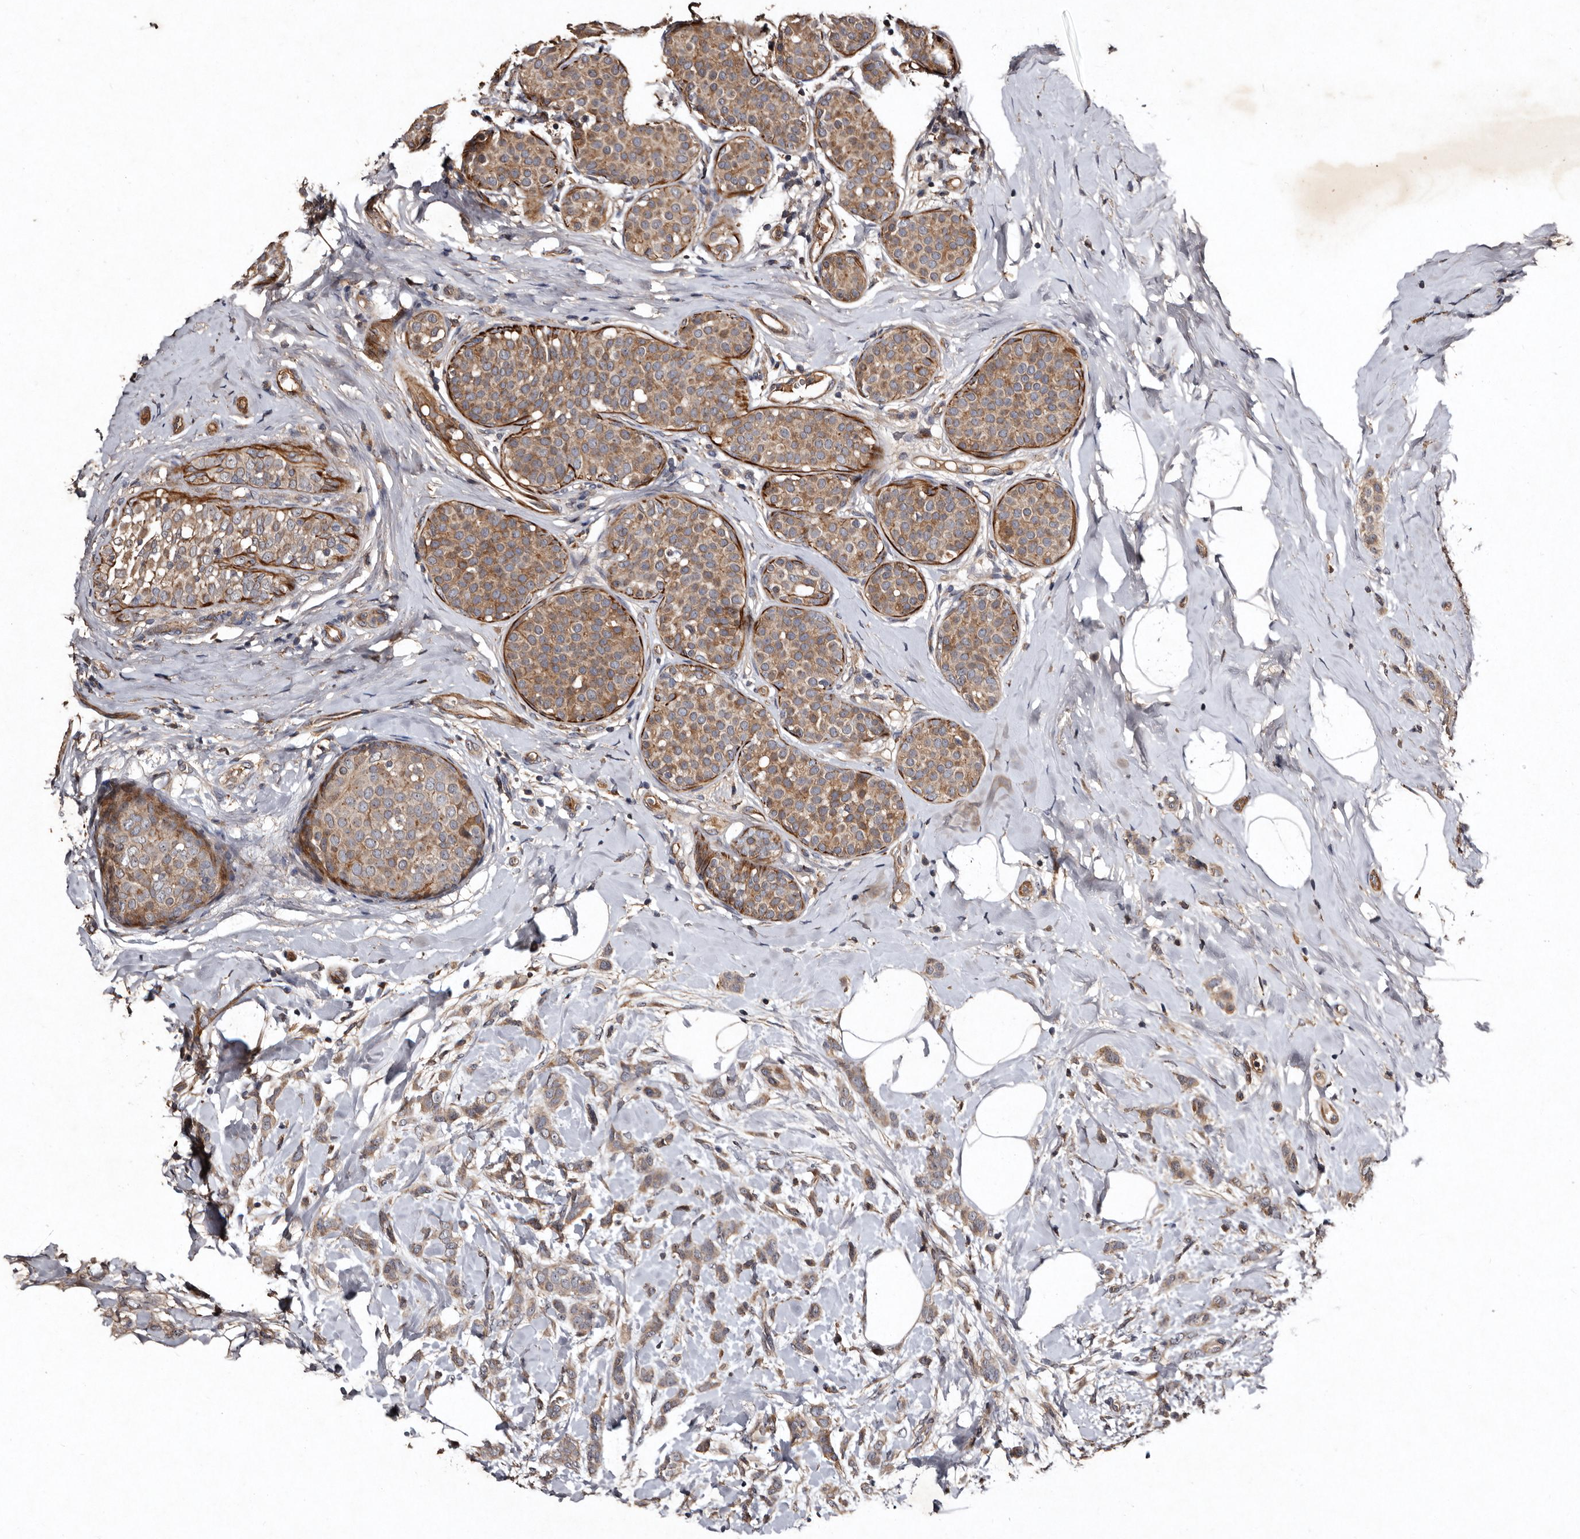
{"staining": {"intensity": "moderate", "quantity": ">75%", "location": "cytoplasmic/membranous"}, "tissue": "breast cancer", "cell_type": "Tumor cells", "image_type": "cancer", "snomed": [{"axis": "morphology", "description": "Lobular carcinoma, in situ"}, {"axis": "morphology", "description": "Lobular carcinoma"}, {"axis": "topography", "description": "Breast"}], "caption": "Brown immunohistochemical staining in breast cancer exhibits moderate cytoplasmic/membranous positivity in approximately >75% of tumor cells.", "gene": "PRKD3", "patient": {"sex": "female", "age": 41}}